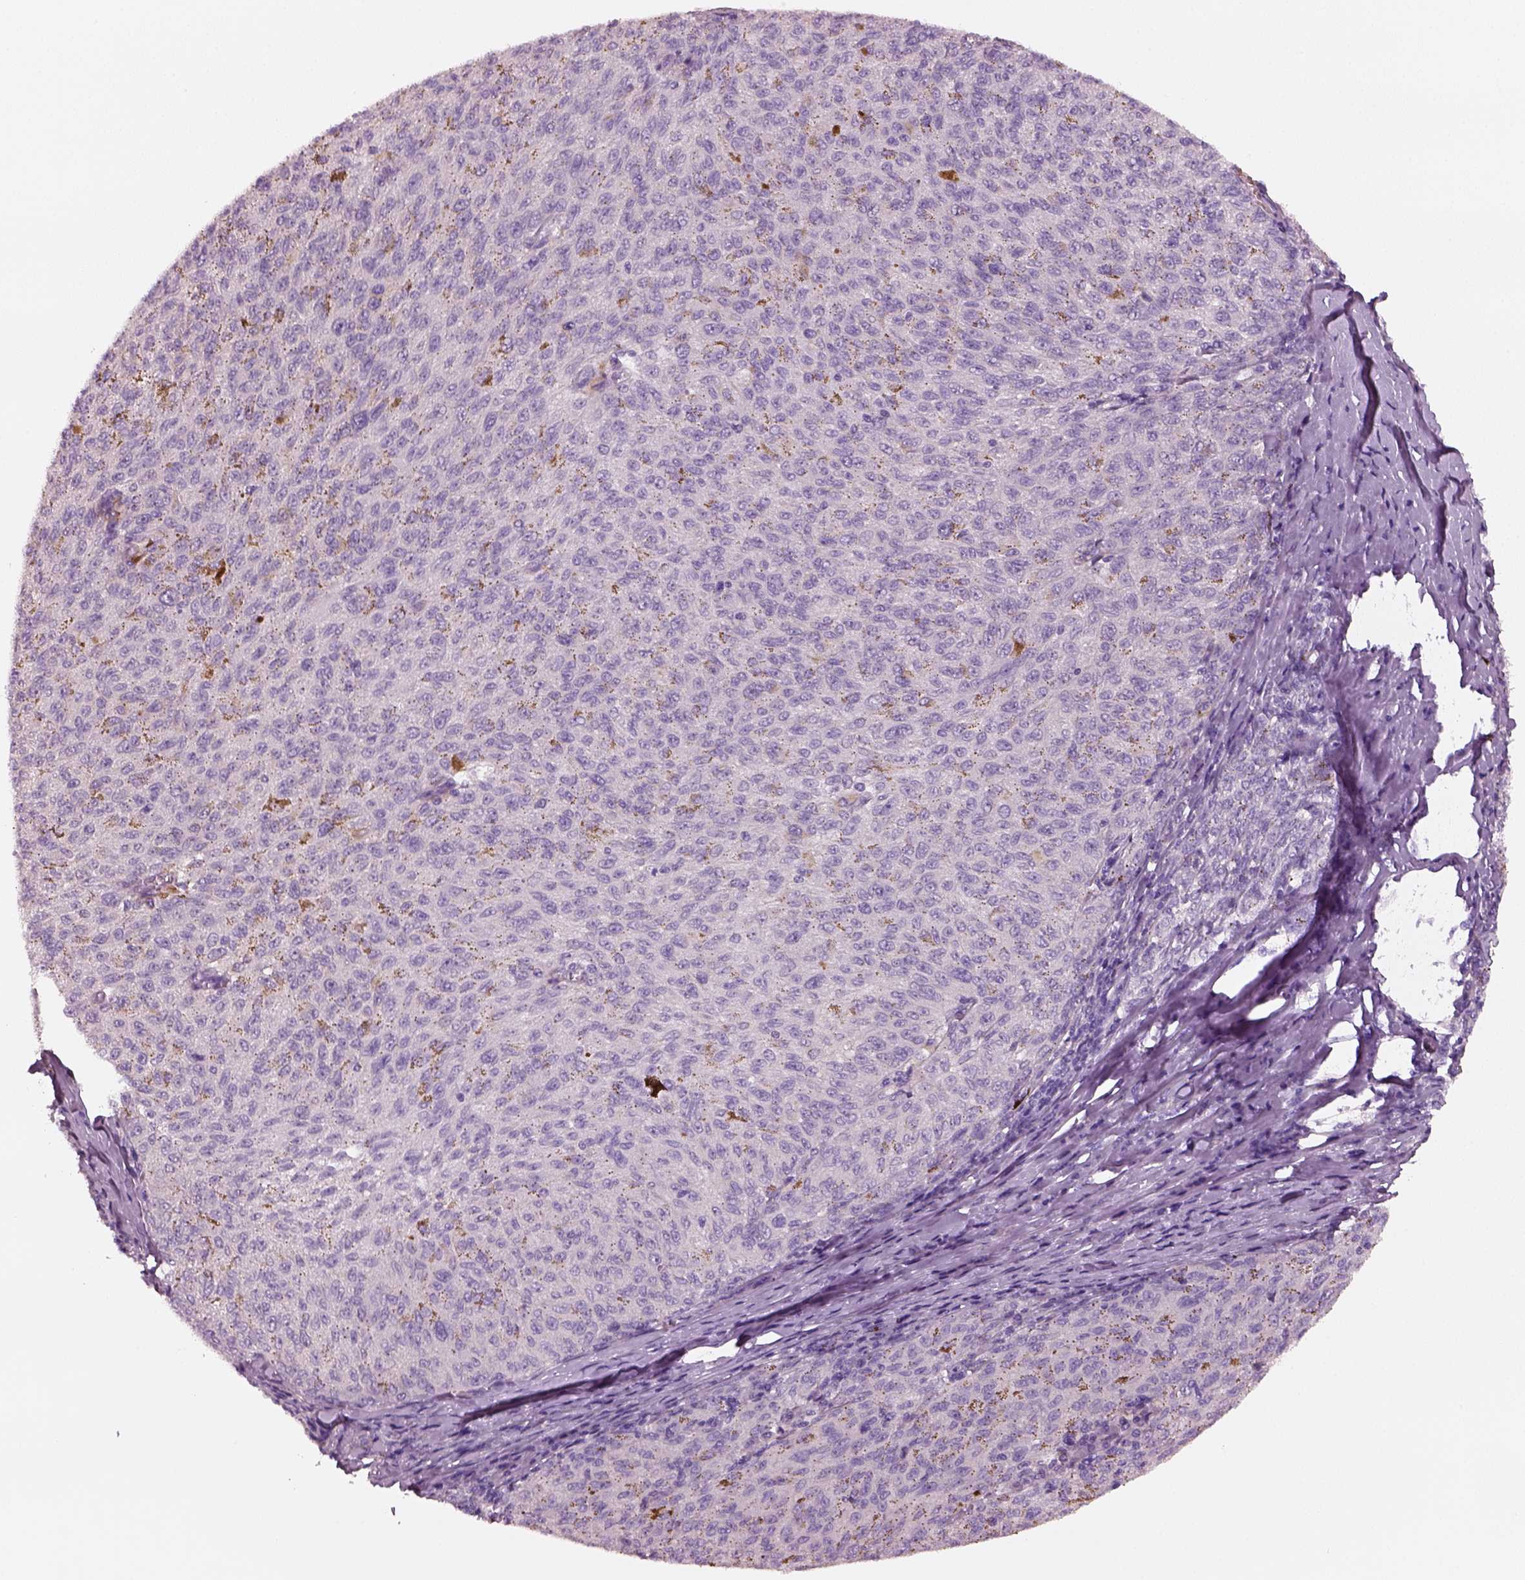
{"staining": {"intensity": "negative", "quantity": "none", "location": "none"}, "tissue": "melanoma", "cell_type": "Tumor cells", "image_type": "cancer", "snomed": [{"axis": "morphology", "description": "Malignant melanoma, NOS"}, {"axis": "topography", "description": "Skin"}], "caption": "Histopathology image shows no significant protein positivity in tumor cells of malignant melanoma.", "gene": "ELSPBP1", "patient": {"sex": "female", "age": 72}}